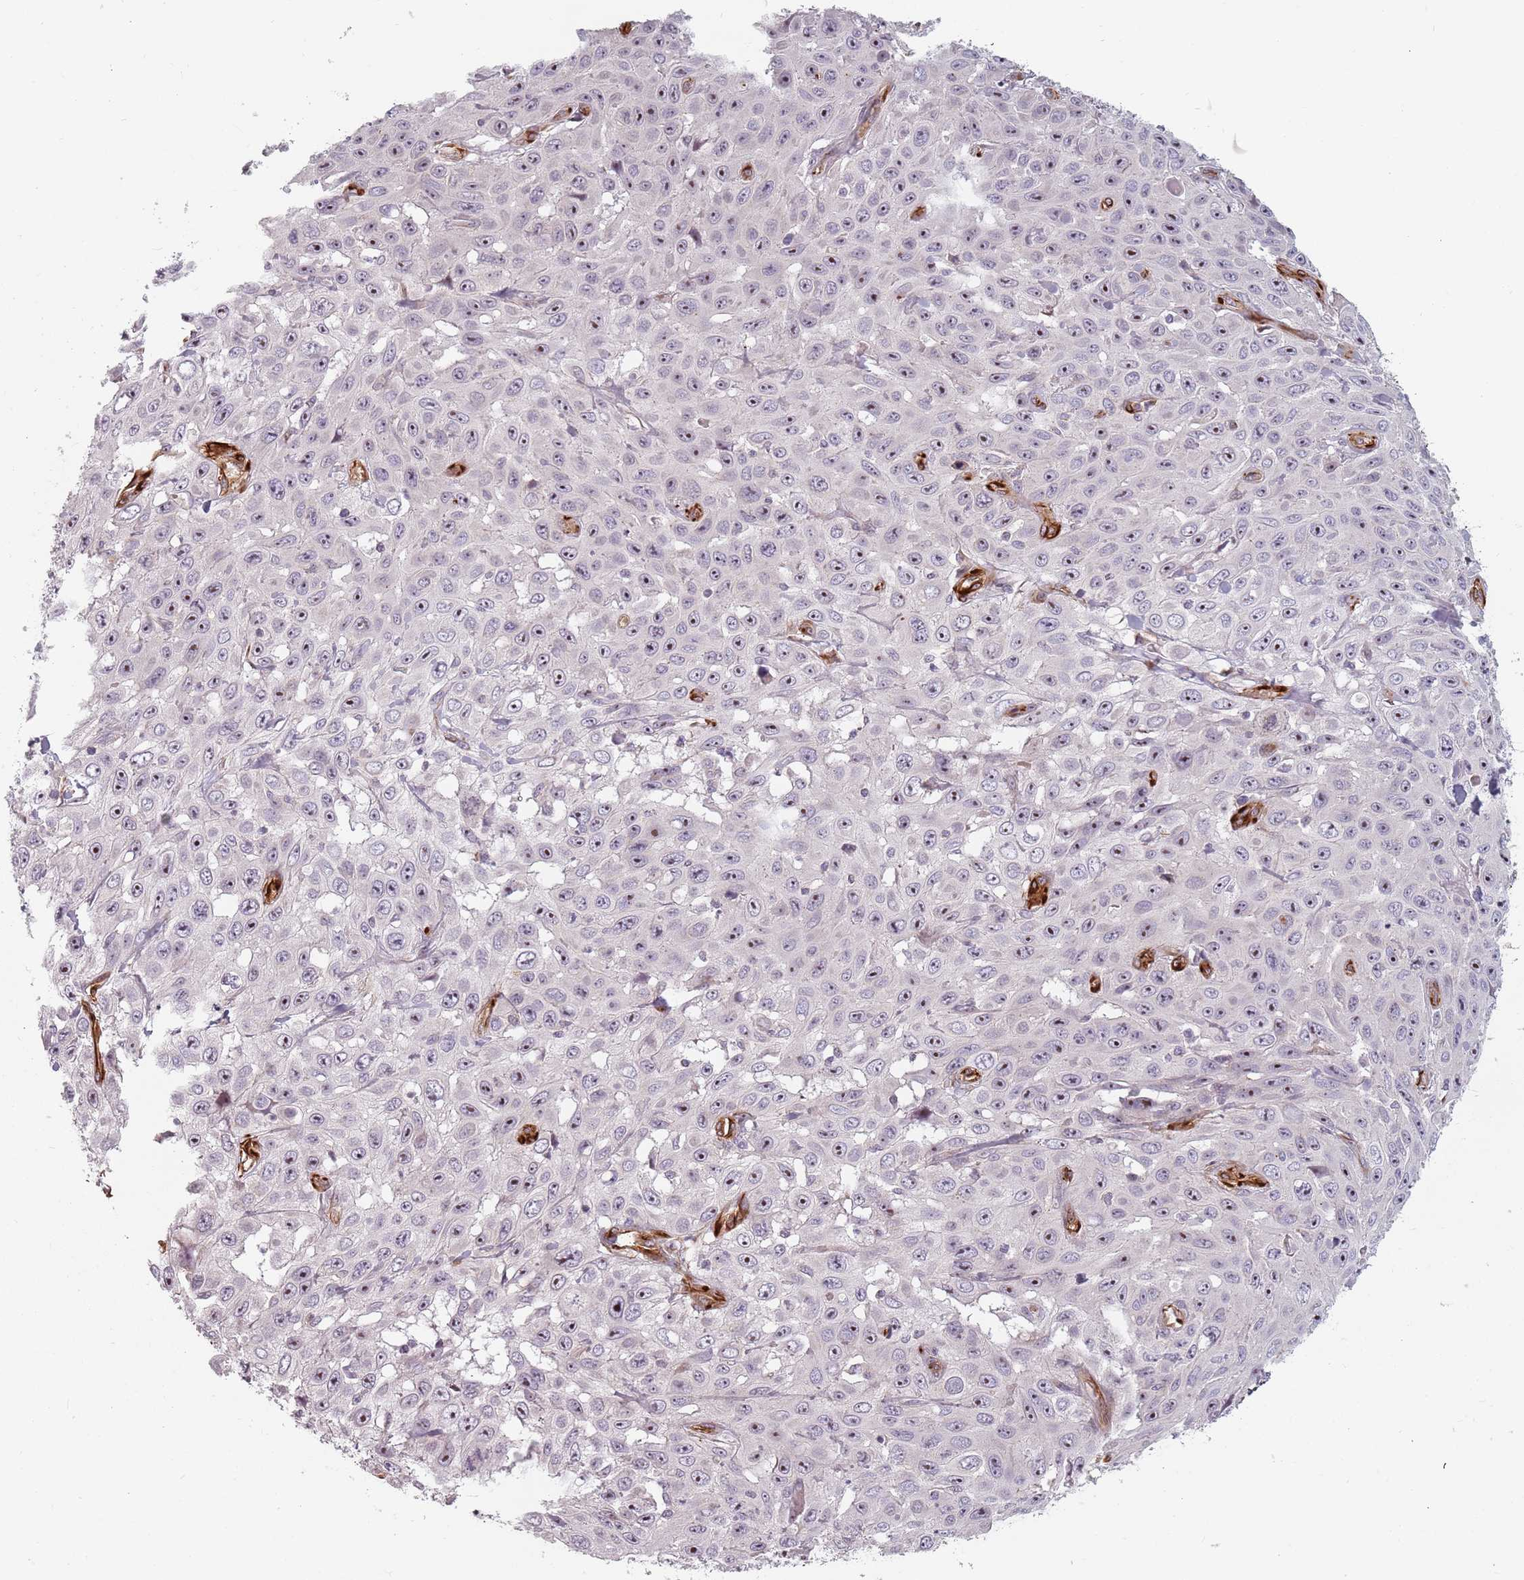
{"staining": {"intensity": "moderate", "quantity": "<25%", "location": "nuclear"}, "tissue": "skin cancer", "cell_type": "Tumor cells", "image_type": "cancer", "snomed": [{"axis": "morphology", "description": "Squamous cell carcinoma, NOS"}, {"axis": "topography", "description": "Skin"}], "caption": "Squamous cell carcinoma (skin) tissue reveals moderate nuclear staining in approximately <25% of tumor cells", "gene": "GAS2L3", "patient": {"sex": "male", "age": 82}}